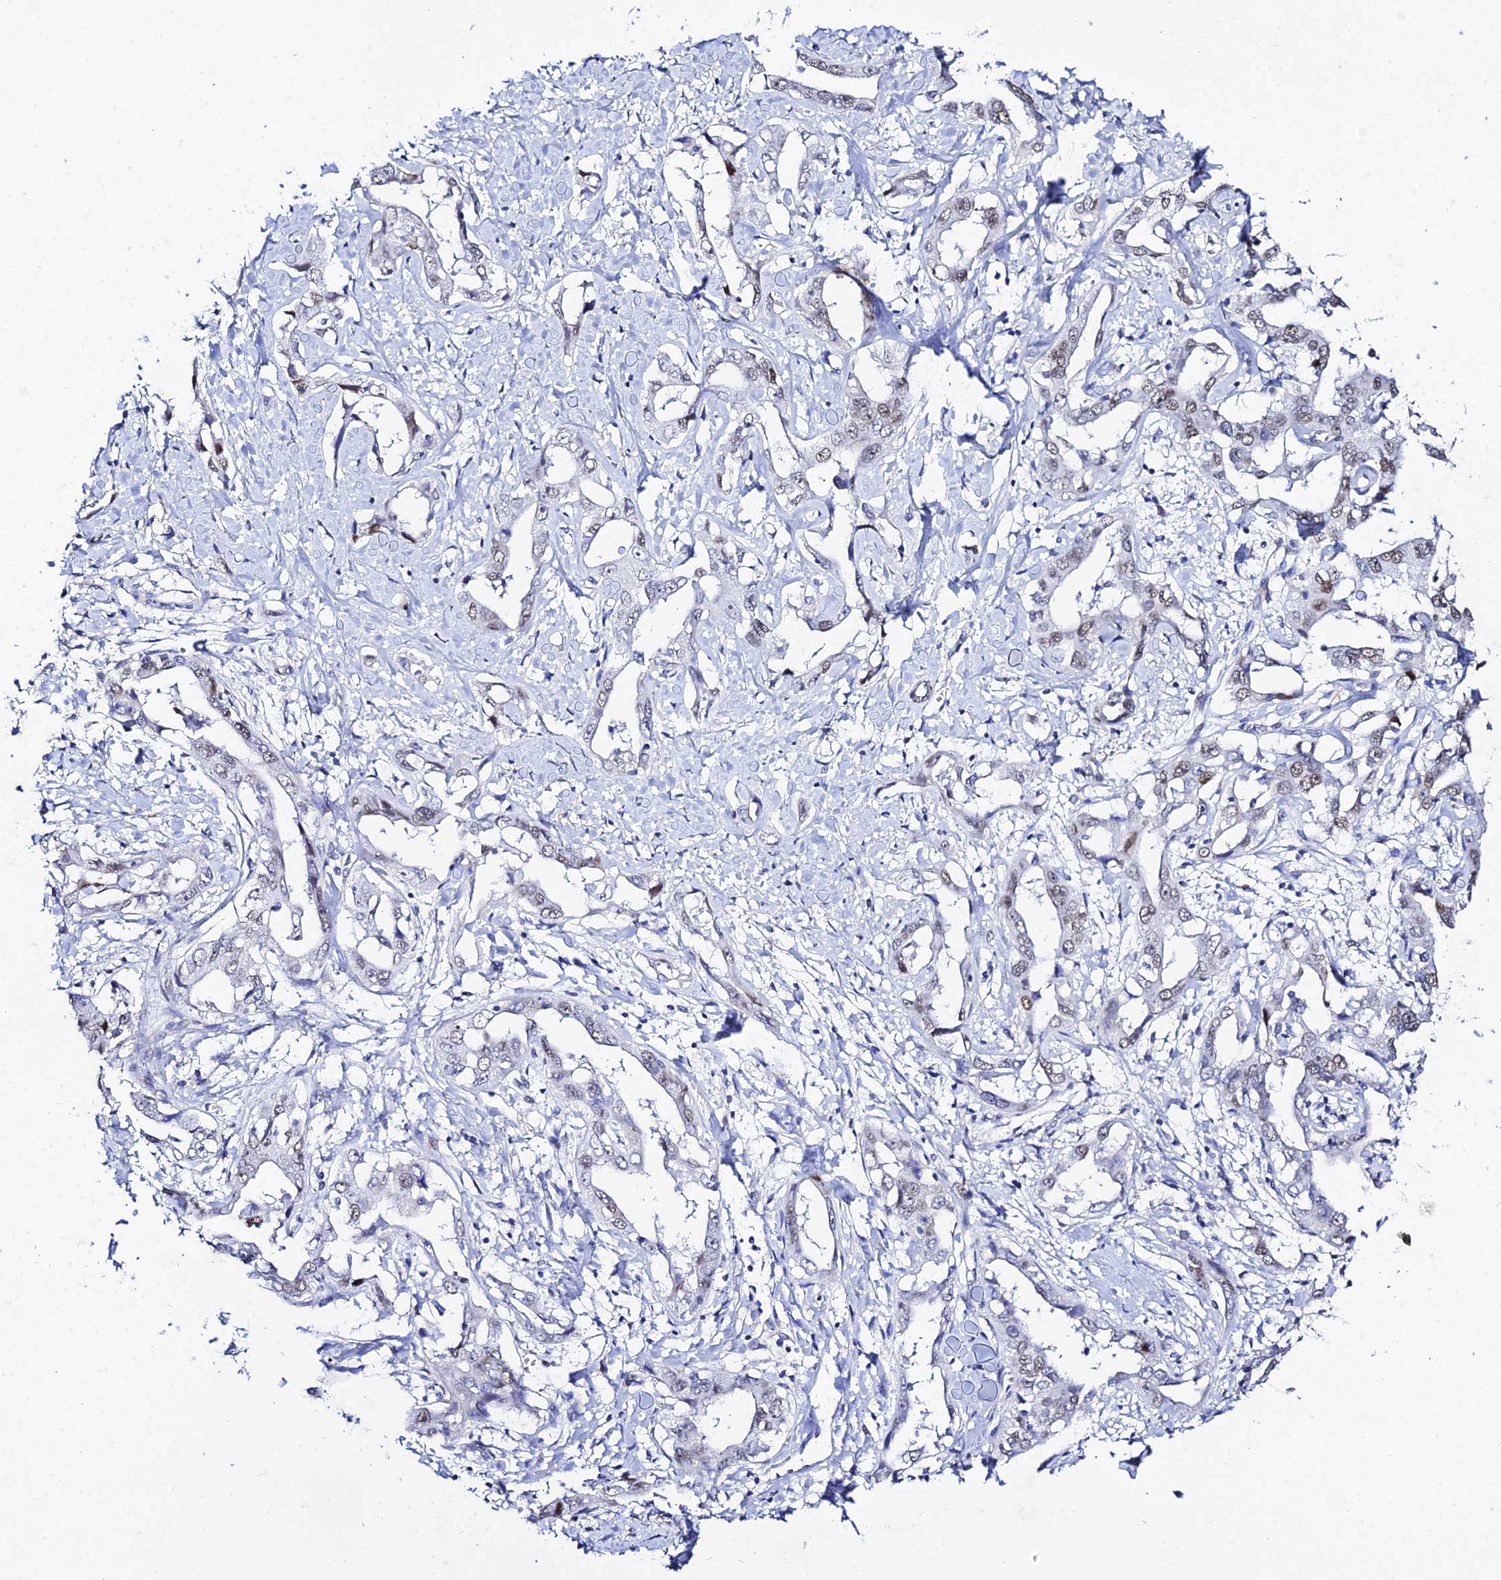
{"staining": {"intensity": "weak", "quantity": "<25%", "location": "nuclear"}, "tissue": "liver cancer", "cell_type": "Tumor cells", "image_type": "cancer", "snomed": [{"axis": "morphology", "description": "Cholangiocarcinoma"}, {"axis": "topography", "description": "Liver"}], "caption": "The micrograph reveals no staining of tumor cells in liver cancer.", "gene": "POFUT2", "patient": {"sex": "male", "age": 59}}